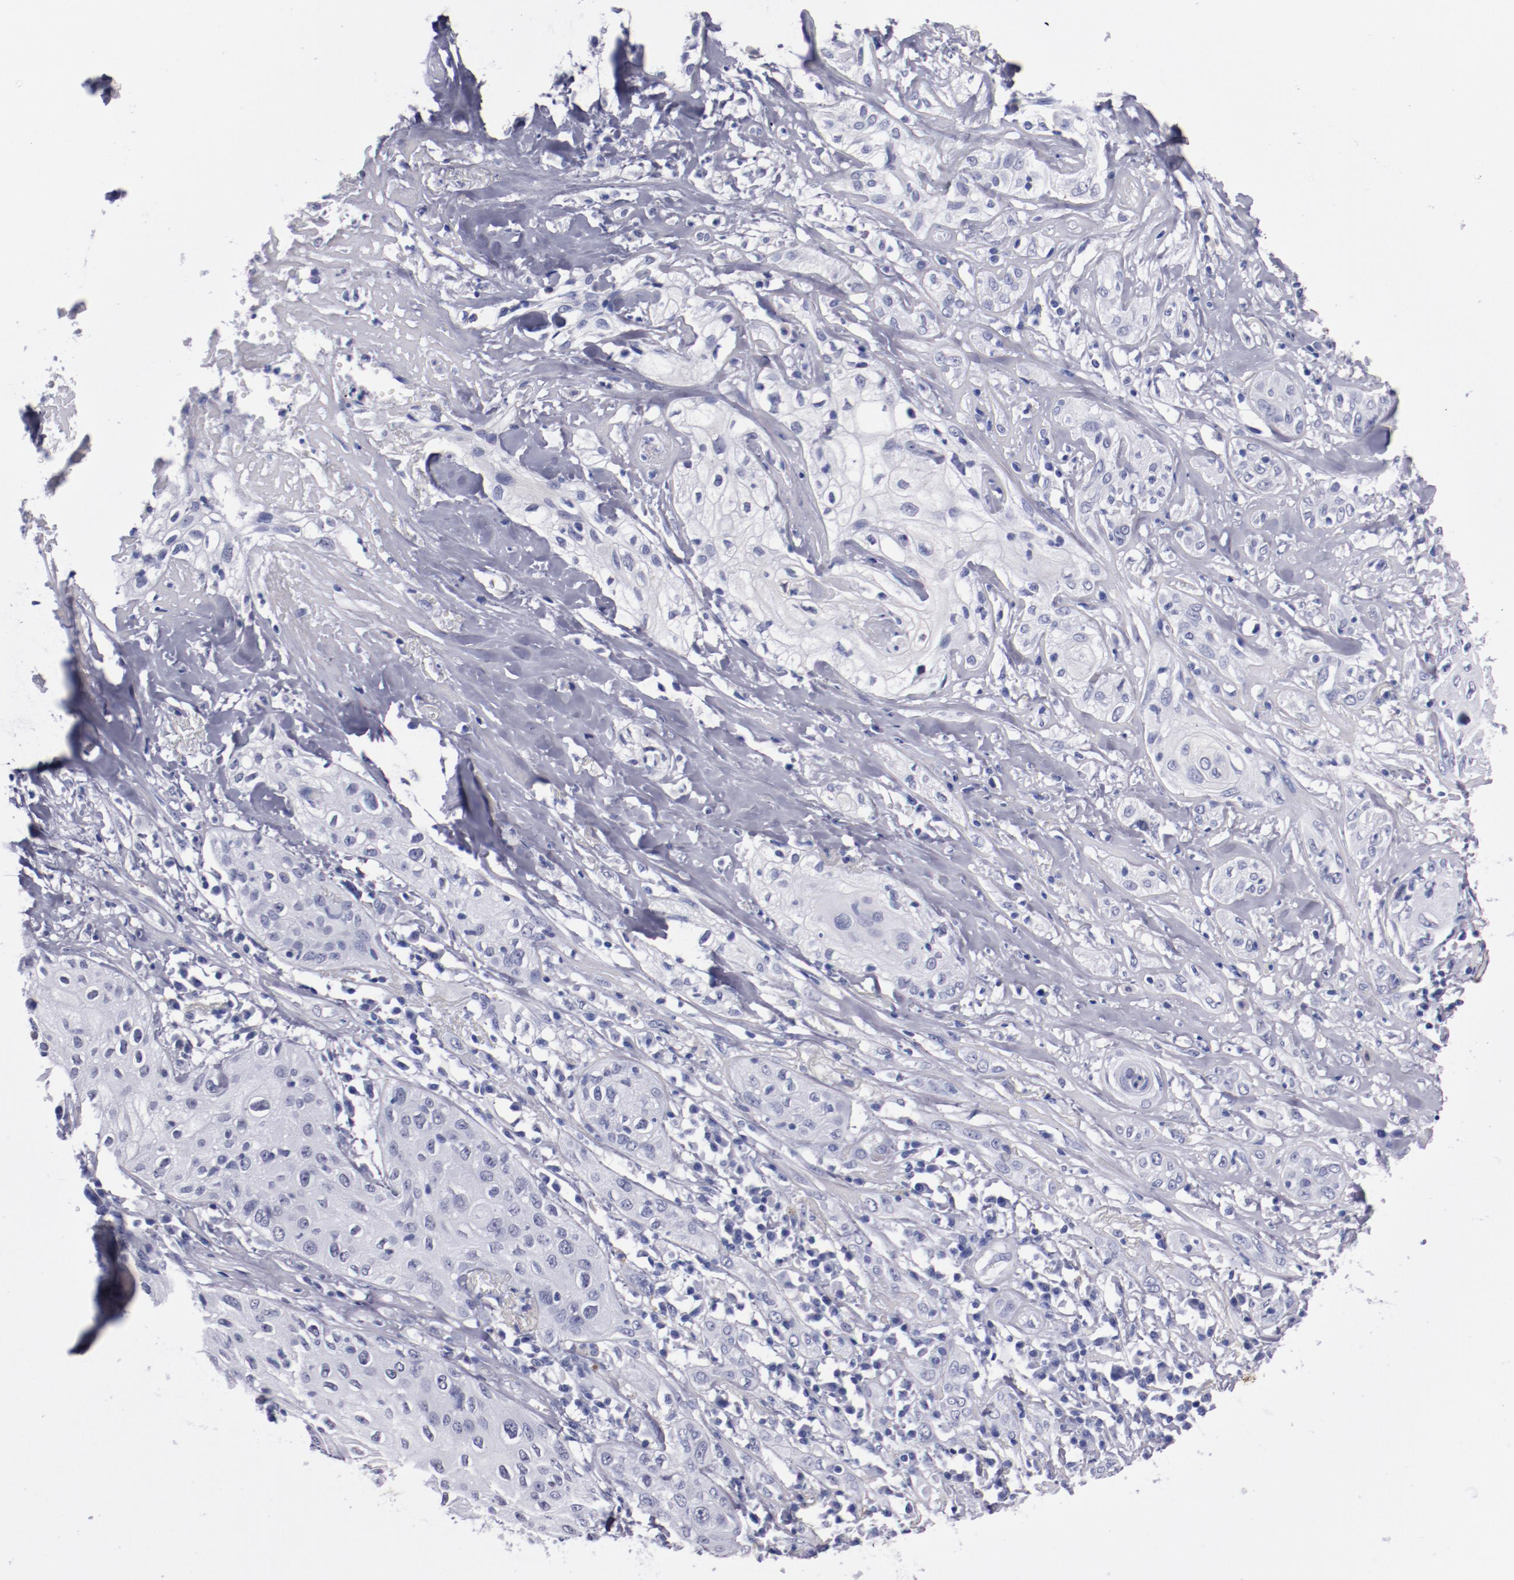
{"staining": {"intensity": "negative", "quantity": "none", "location": "none"}, "tissue": "skin cancer", "cell_type": "Tumor cells", "image_type": "cancer", "snomed": [{"axis": "morphology", "description": "Squamous cell carcinoma, NOS"}, {"axis": "topography", "description": "Skin"}], "caption": "Immunohistochemistry of skin squamous cell carcinoma reveals no positivity in tumor cells.", "gene": "HNF1B", "patient": {"sex": "male", "age": 65}}